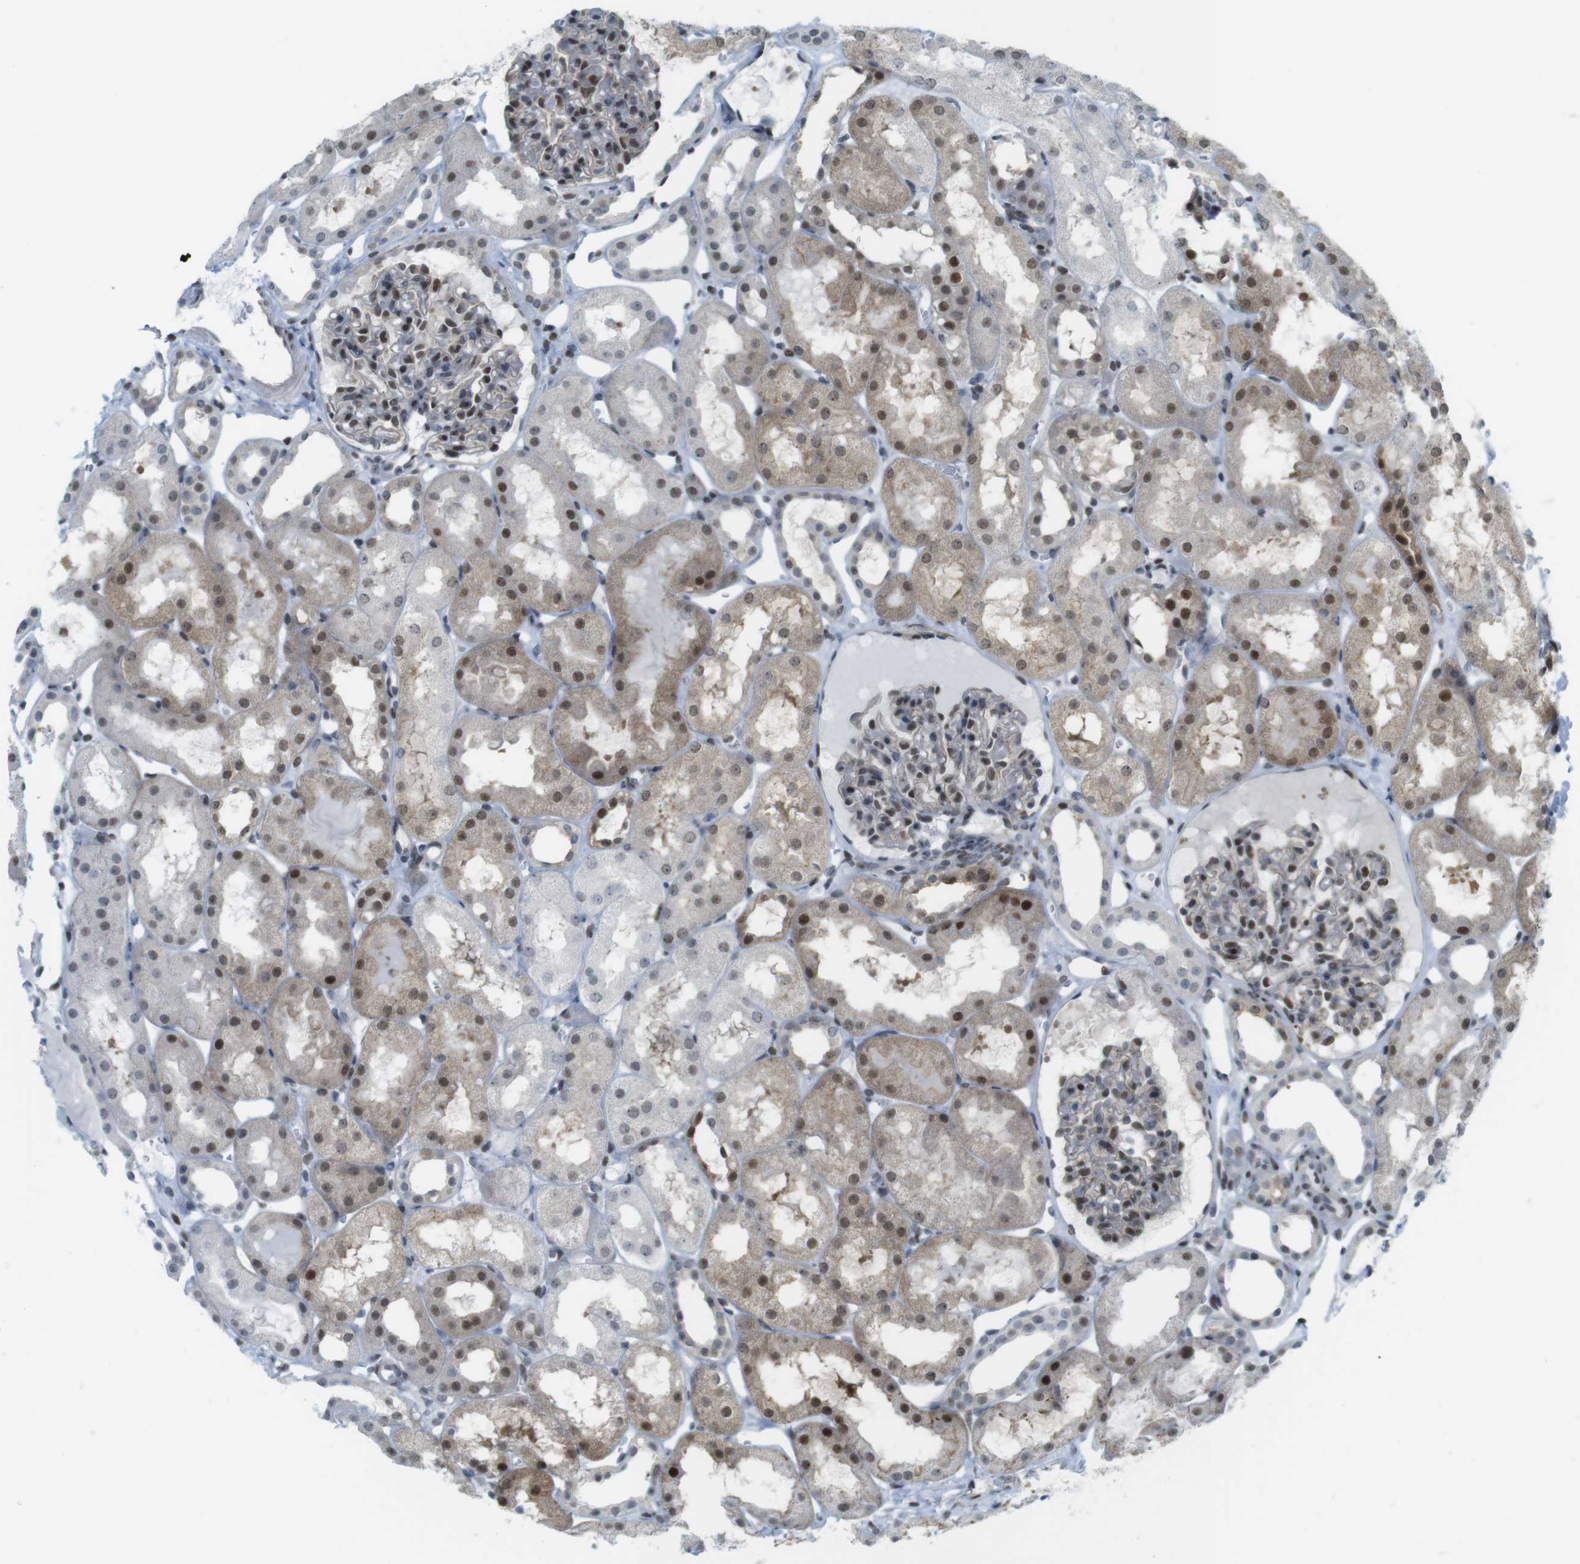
{"staining": {"intensity": "moderate", "quantity": ">75%", "location": "nuclear"}, "tissue": "kidney", "cell_type": "Cells in glomeruli", "image_type": "normal", "snomed": [{"axis": "morphology", "description": "Normal tissue, NOS"}, {"axis": "topography", "description": "Kidney"}, {"axis": "topography", "description": "Urinary bladder"}], "caption": "This histopathology image exhibits immunohistochemistry staining of benign human kidney, with medium moderate nuclear expression in about >75% of cells in glomeruli.", "gene": "UBB", "patient": {"sex": "male", "age": 16}}